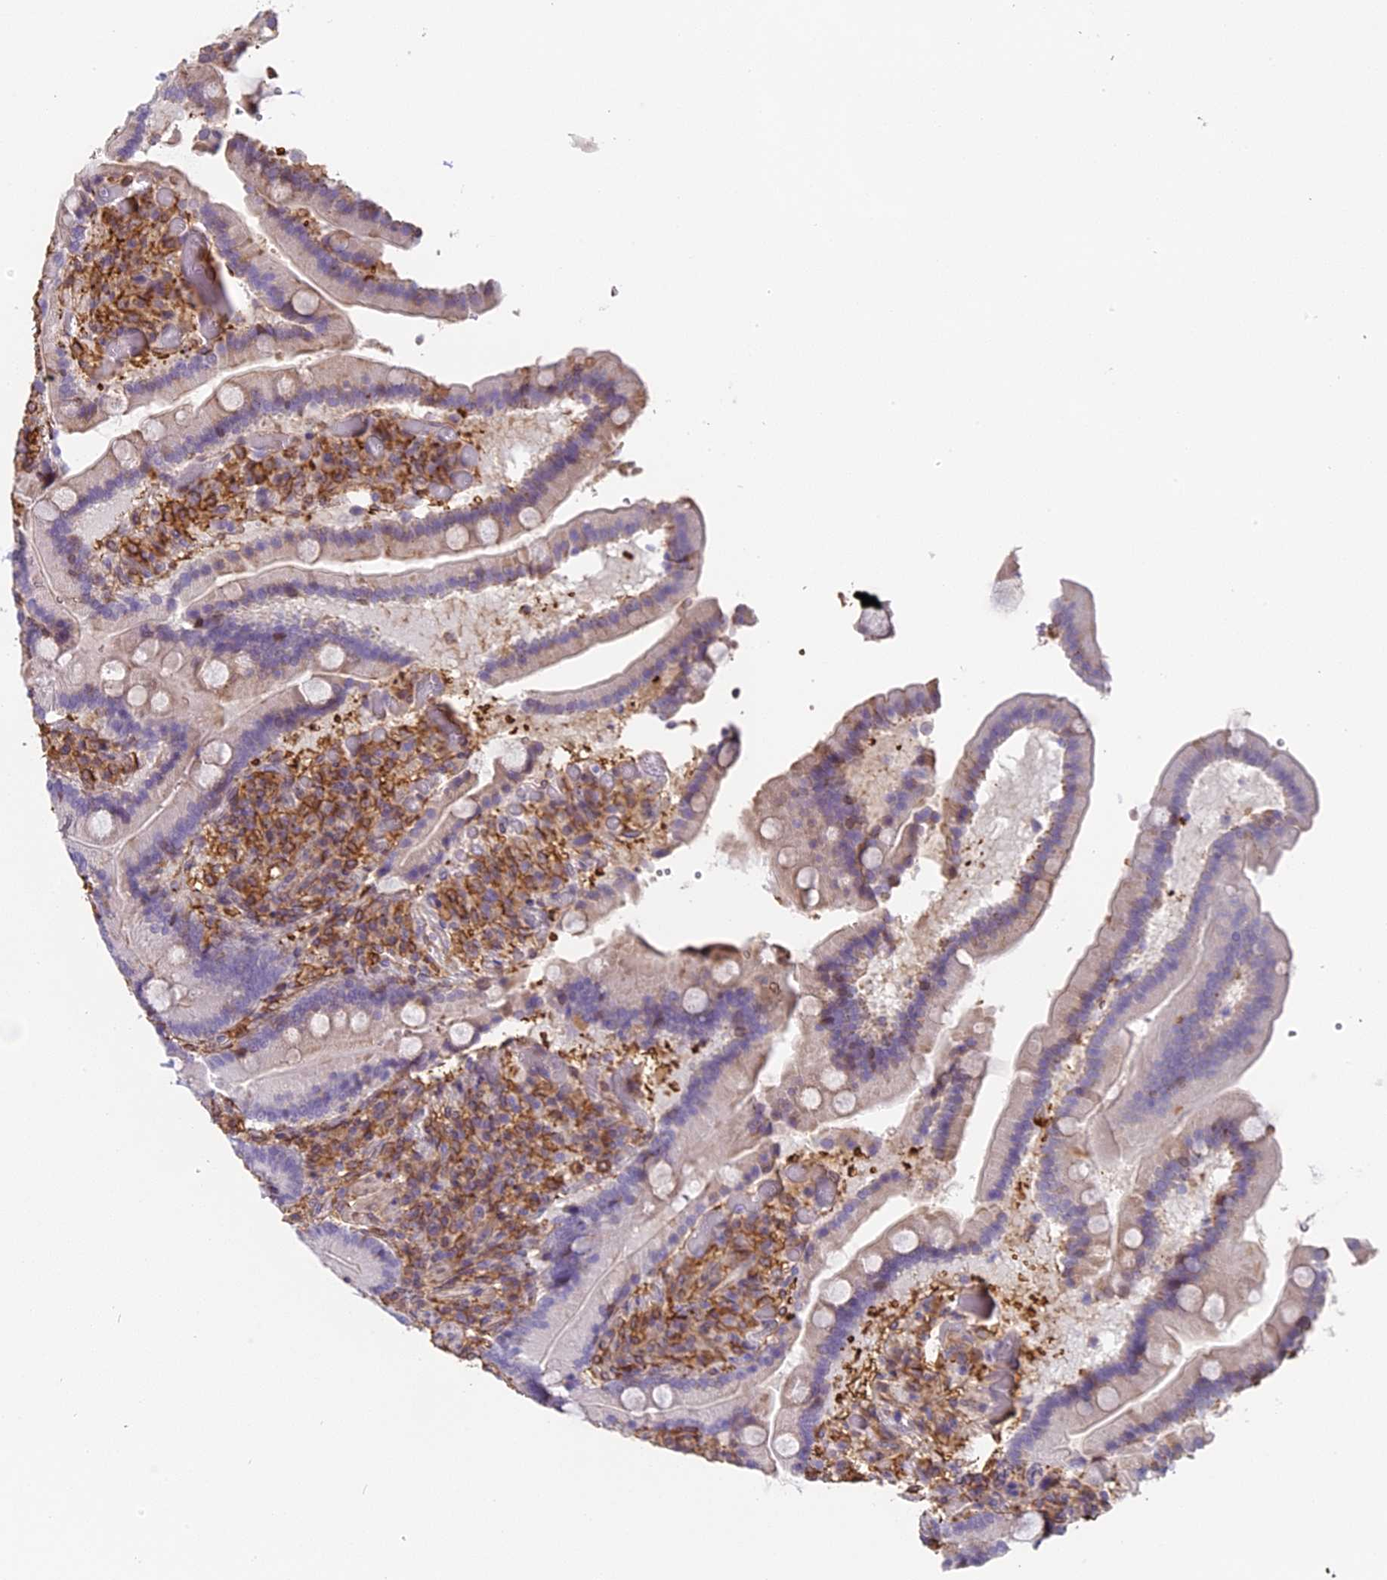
{"staining": {"intensity": "negative", "quantity": "none", "location": "none"}, "tissue": "duodenum", "cell_type": "Glandular cells", "image_type": "normal", "snomed": [{"axis": "morphology", "description": "Normal tissue, NOS"}, {"axis": "topography", "description": "Duodenum"}], "caption": "There is no significant expression in glandular cells of duodenum. (Brightfield microscopy of DAB immunohistochemistry at high magnification).", "gene": "TMEM255B", "patient": {"sex": "female", "age": 62}}